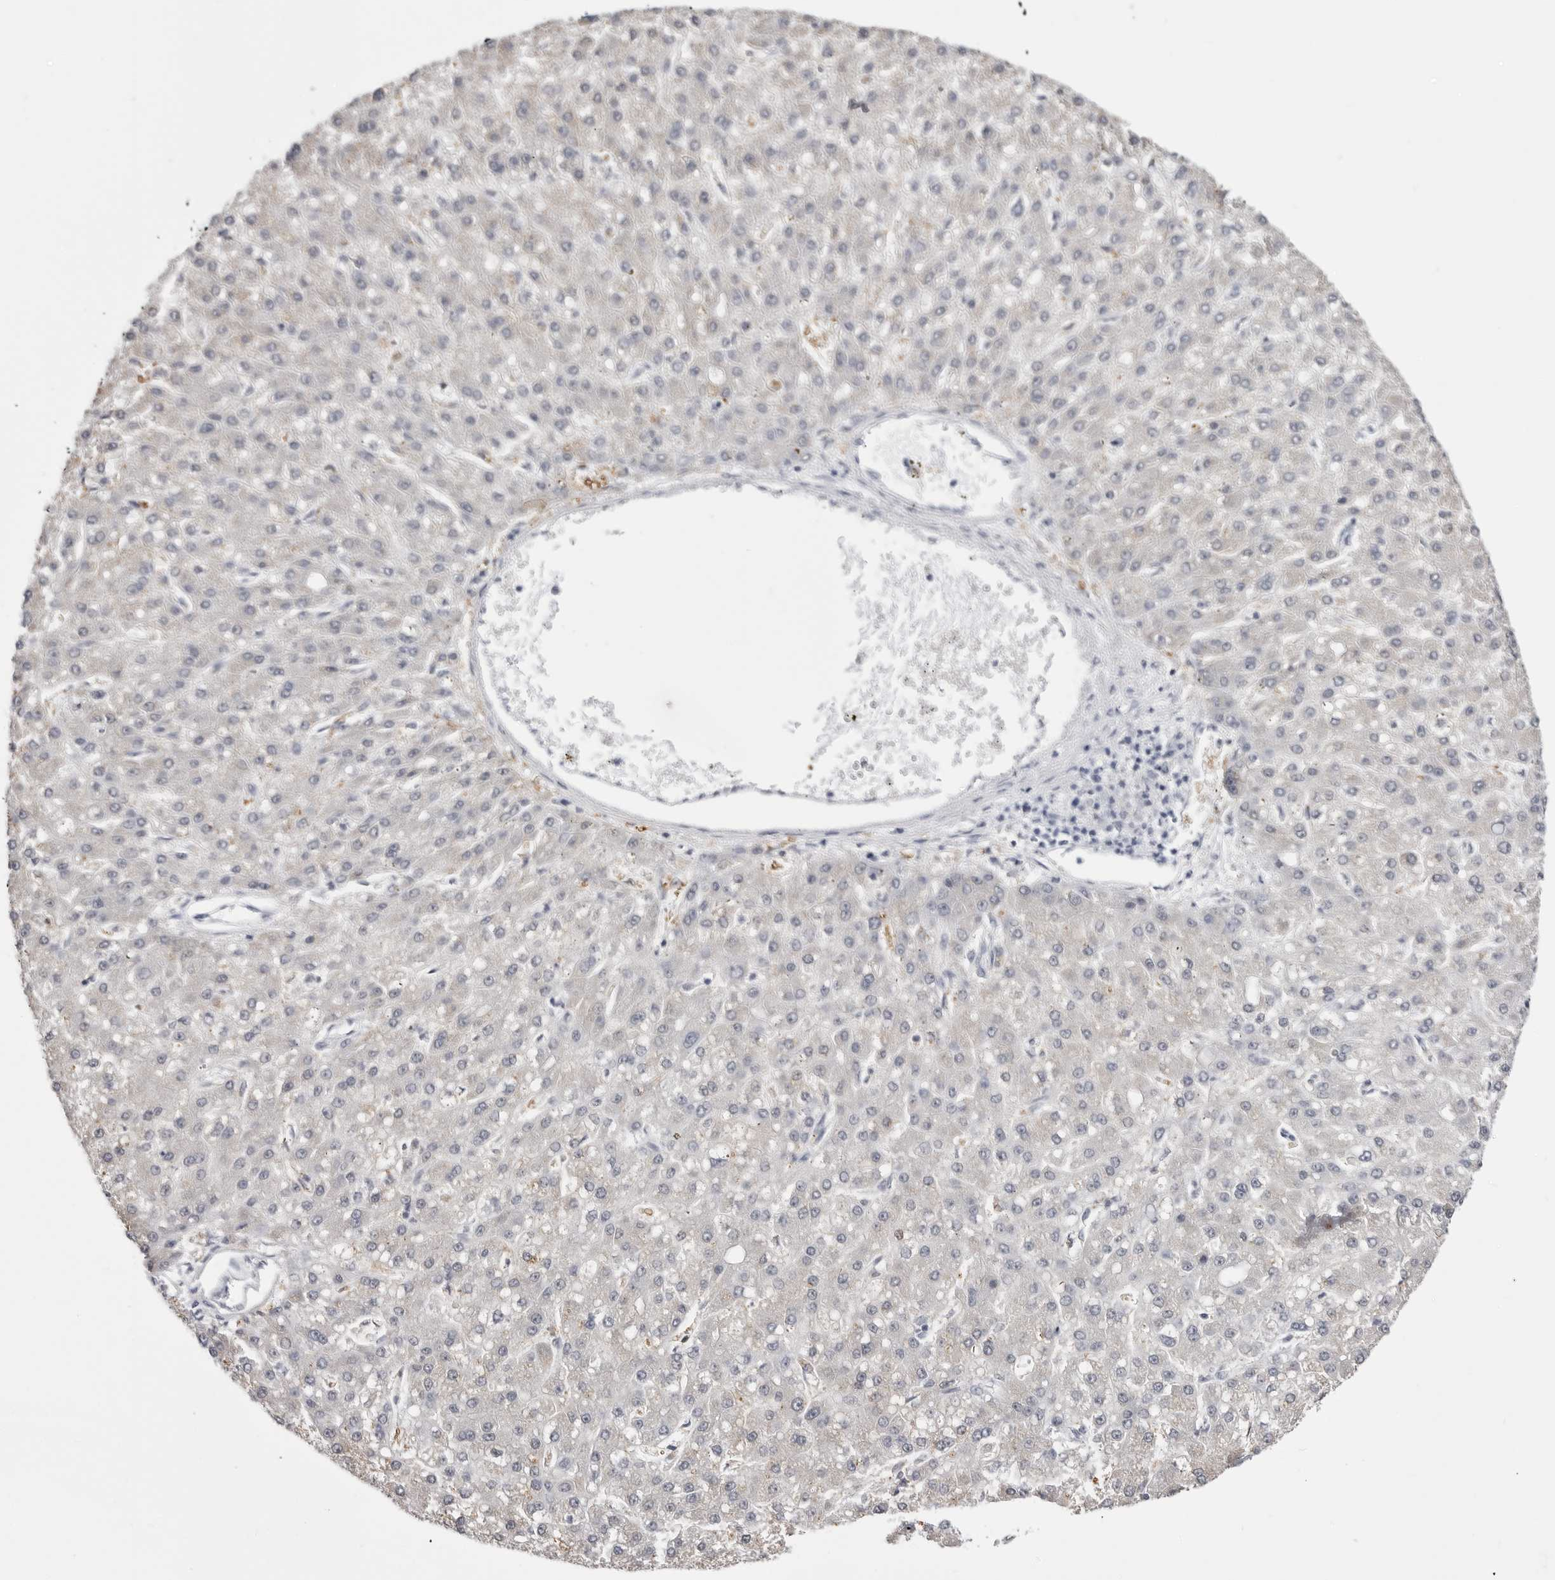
{"staining": {"intensity": "negative", "quantity": "none", "location": "none"}, "tissue": "liver cancer", "cell_type": "Tumor cells", "image_type": "cancer", "snomed": [{"axis": "morphology", "description": "Carcinoma, Hepatocellular, NOS"}, {"axis": "topography", "description": "Liver"}], "caption": "IHC photomicrograph of neoplastic tissue: liver cancer (hepatocellular carcinoma) stained with DAB (3,3'-diaminobenzidine) displays no significant protein expression in tumor cells. (Stains: DAB IHC with hematoxylin counter stain, Microscopy: brightfield microscopy at high magnification).", "gene": "STAP2", "patient": {"sex": "male", "age": 67}}